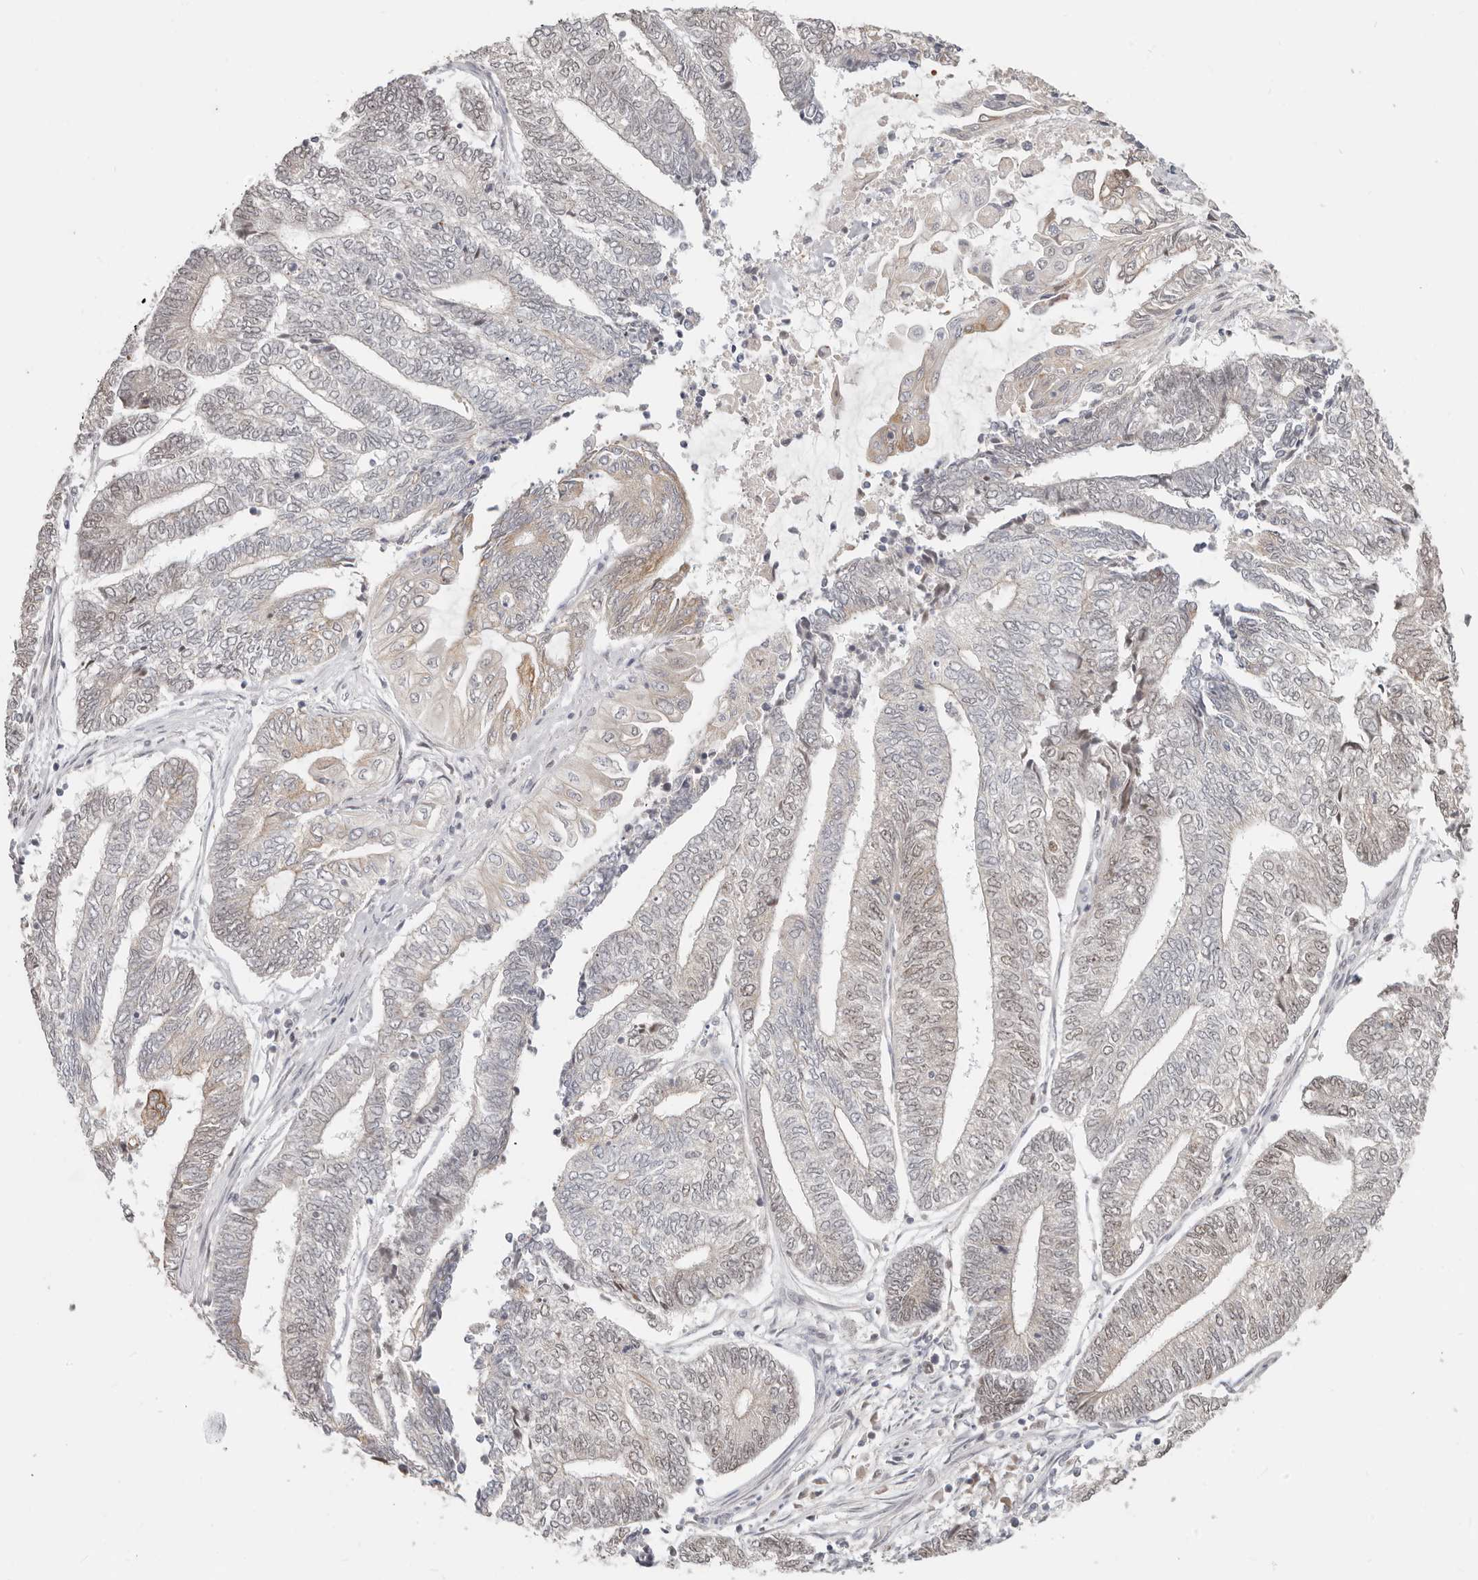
{"staining": {"intensity": "weak", "quantity": "<25%", "location": "nuclear"}, "tissue": "endometrial cancer", "cell_type": "Tumor cells", "image_type": "cancer", "snomed": [{"axis": "morphology", "description": "Adenocarcinoma, NOS"}, {"axis": "topography", "description": "Uterus"}, {"axis": "topography", "description": "Endometrium"}], "caption": "IHC of human endometrial cancer (adenocarcinoma) shows no expression in tumor cells. (Stains: DAB (3,3'-diaminobenzidine) immunohistochemistry (IHC) with hematoxylin counter stain, Microscopy: brightfield microscopy at high magnification).", "gene": "RFC2", "patient": {"sex": "female", "age": 70}}